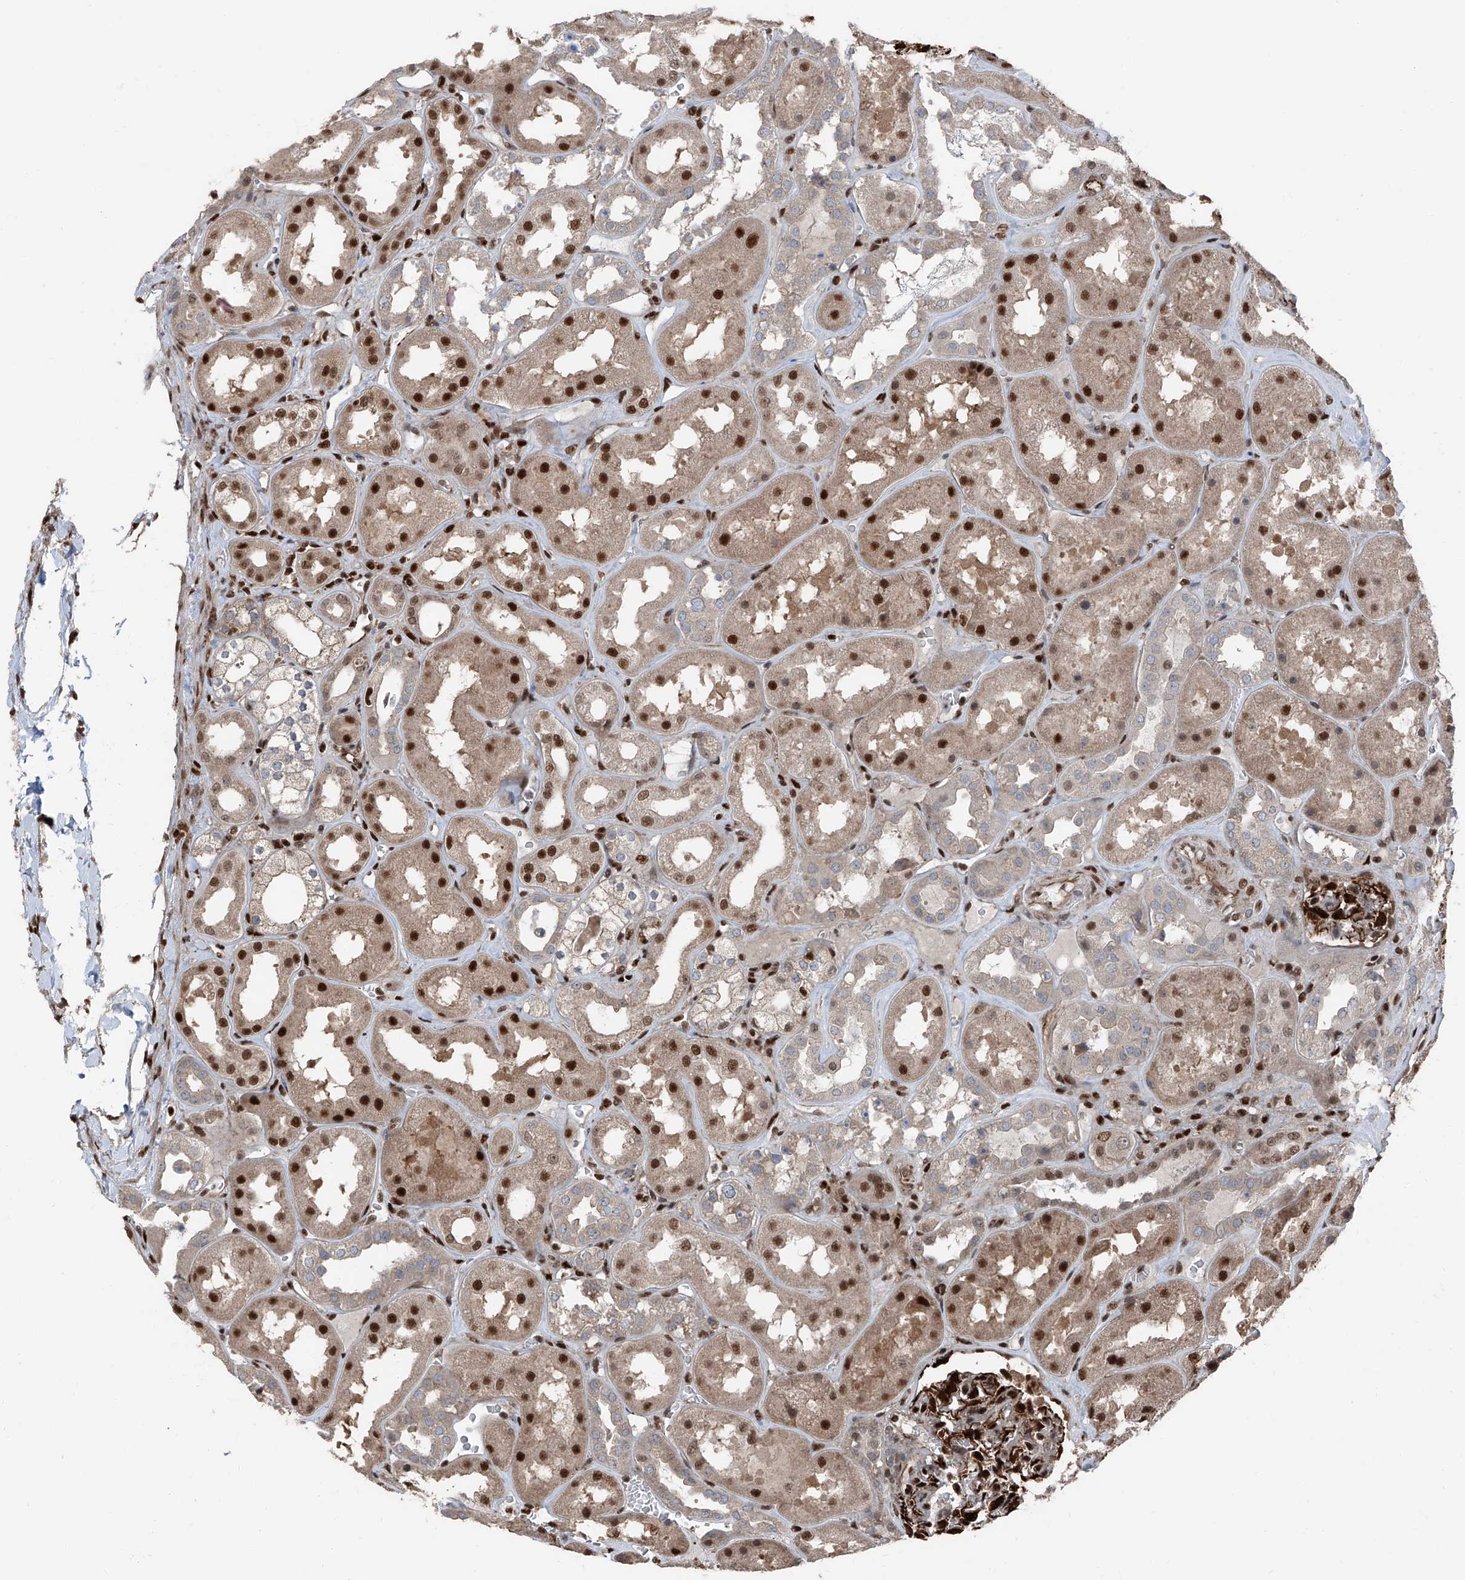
{"staining": {"intensity": "strong", "quantity": "25%-75%", "location": "cytoplasmic/membranous,nuclear"}, "tissue": "kidney", "cell_type": "Cells in glomeruli", "image_type": "normal", "snomed": [{"axis": "morphology", "description": "Normal tissue, NOS"}, {"axis": "topography", "description": "Kidney"}], "caption": "This is a histology image of IHC staining of unremarkable kidney, which shows strong staining in the cytoplasmic/membranous,nuclear of cells in glomeruli.", "gene": "FKBP5", "patient": {"sex": "male", "age": 70}}